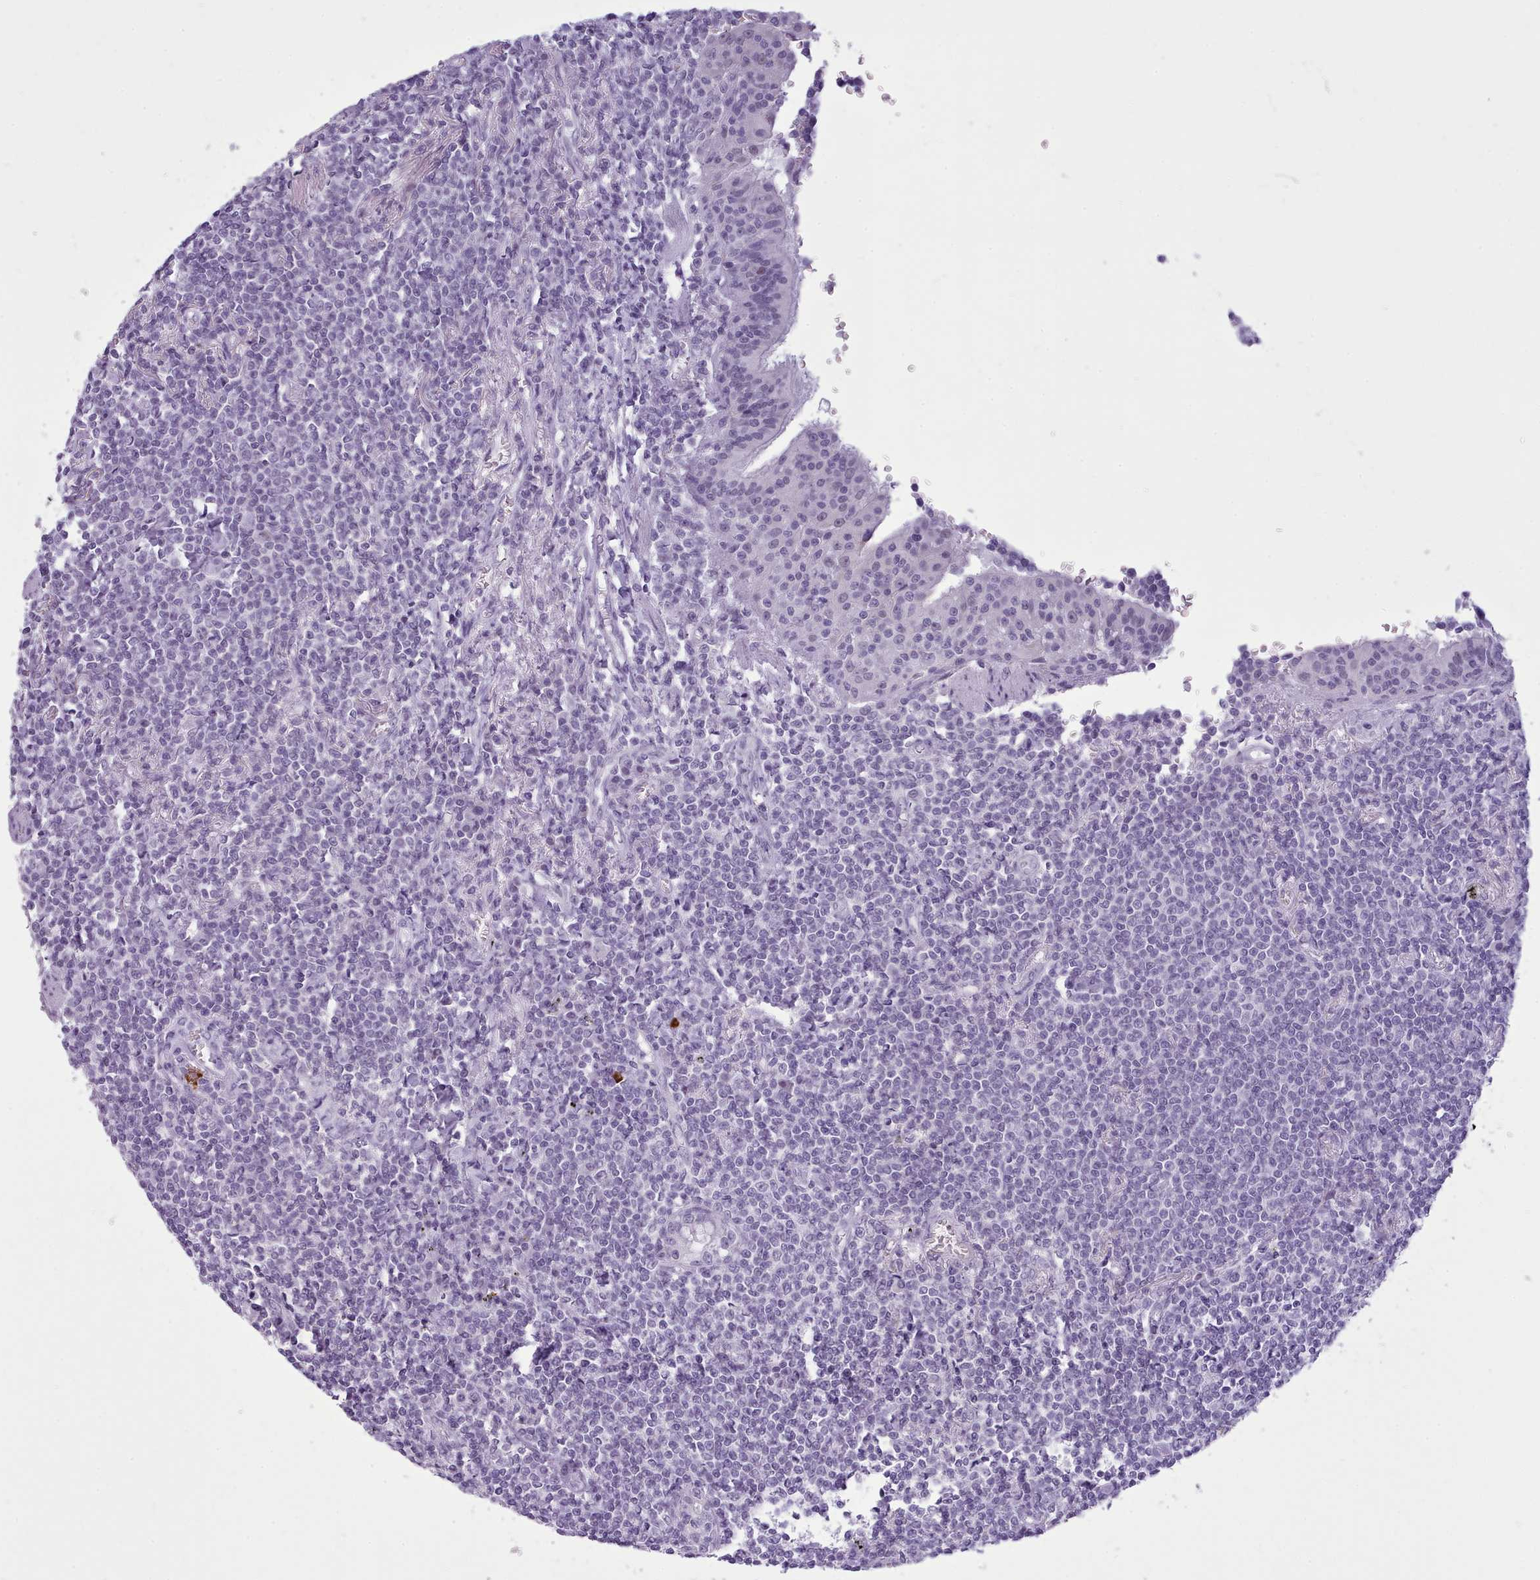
{"staining": {"intensity": "negative", "quantity": "none", "location": "none"}, "tissue": "lymphoma", "cell_type": "Tumor cells", "image_type": "cancer", "snomed": [{"axis": "morphology", "description": "Malignant lymphoma, non-Hodgkin's type, Low grade"}, {"axis": "topography", "description": "Lung"}], "caption": "A histopathology image of lymphoma stained for a protein reveals no brown staining in tumor cells.", "gene": "FBXO48", "patient": {"sex": "female", "age": 71}}